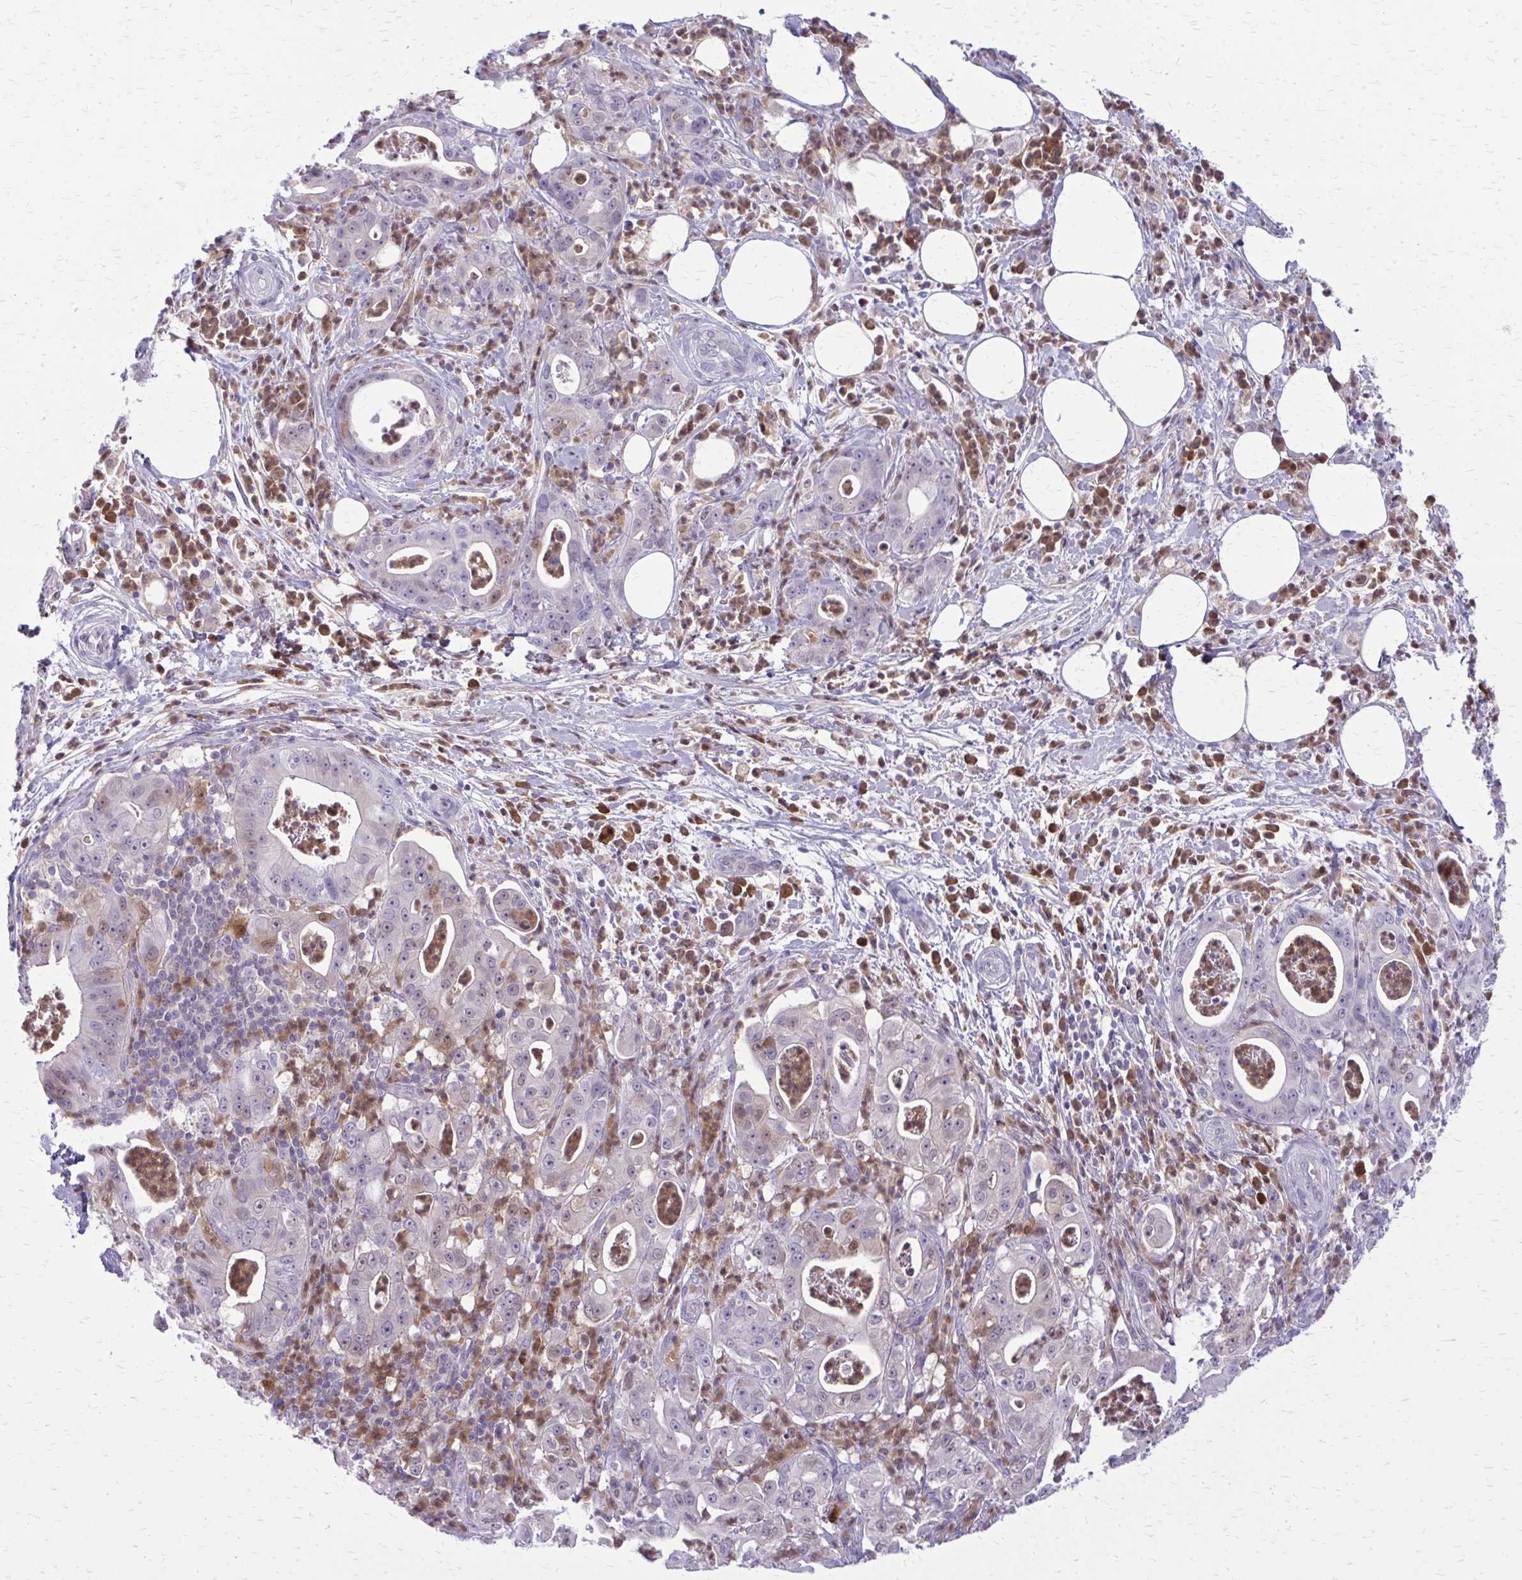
{"staining": {"intensity": "negative", "quantity": "none", "location": "none"}, "tissue": "pancreatic cancer", "cell_type": "Tumor cells", "image_type": "cancer", "snomed": [{"axis": "morphology", "description": "Adenocarcinoma, NOS"}, {"axis": "topography", "description": "Pancreas"}], "caption": "Protein analysis of pancreatic adenocarcinoma displays no significant staining in tumor cells. (DAB (3,3'-diaminobenzidine) immunohistochemistry with hematoxylin counter stain).", "gene": "GLRX", "patient": {"sex": "male", "age": 71}}